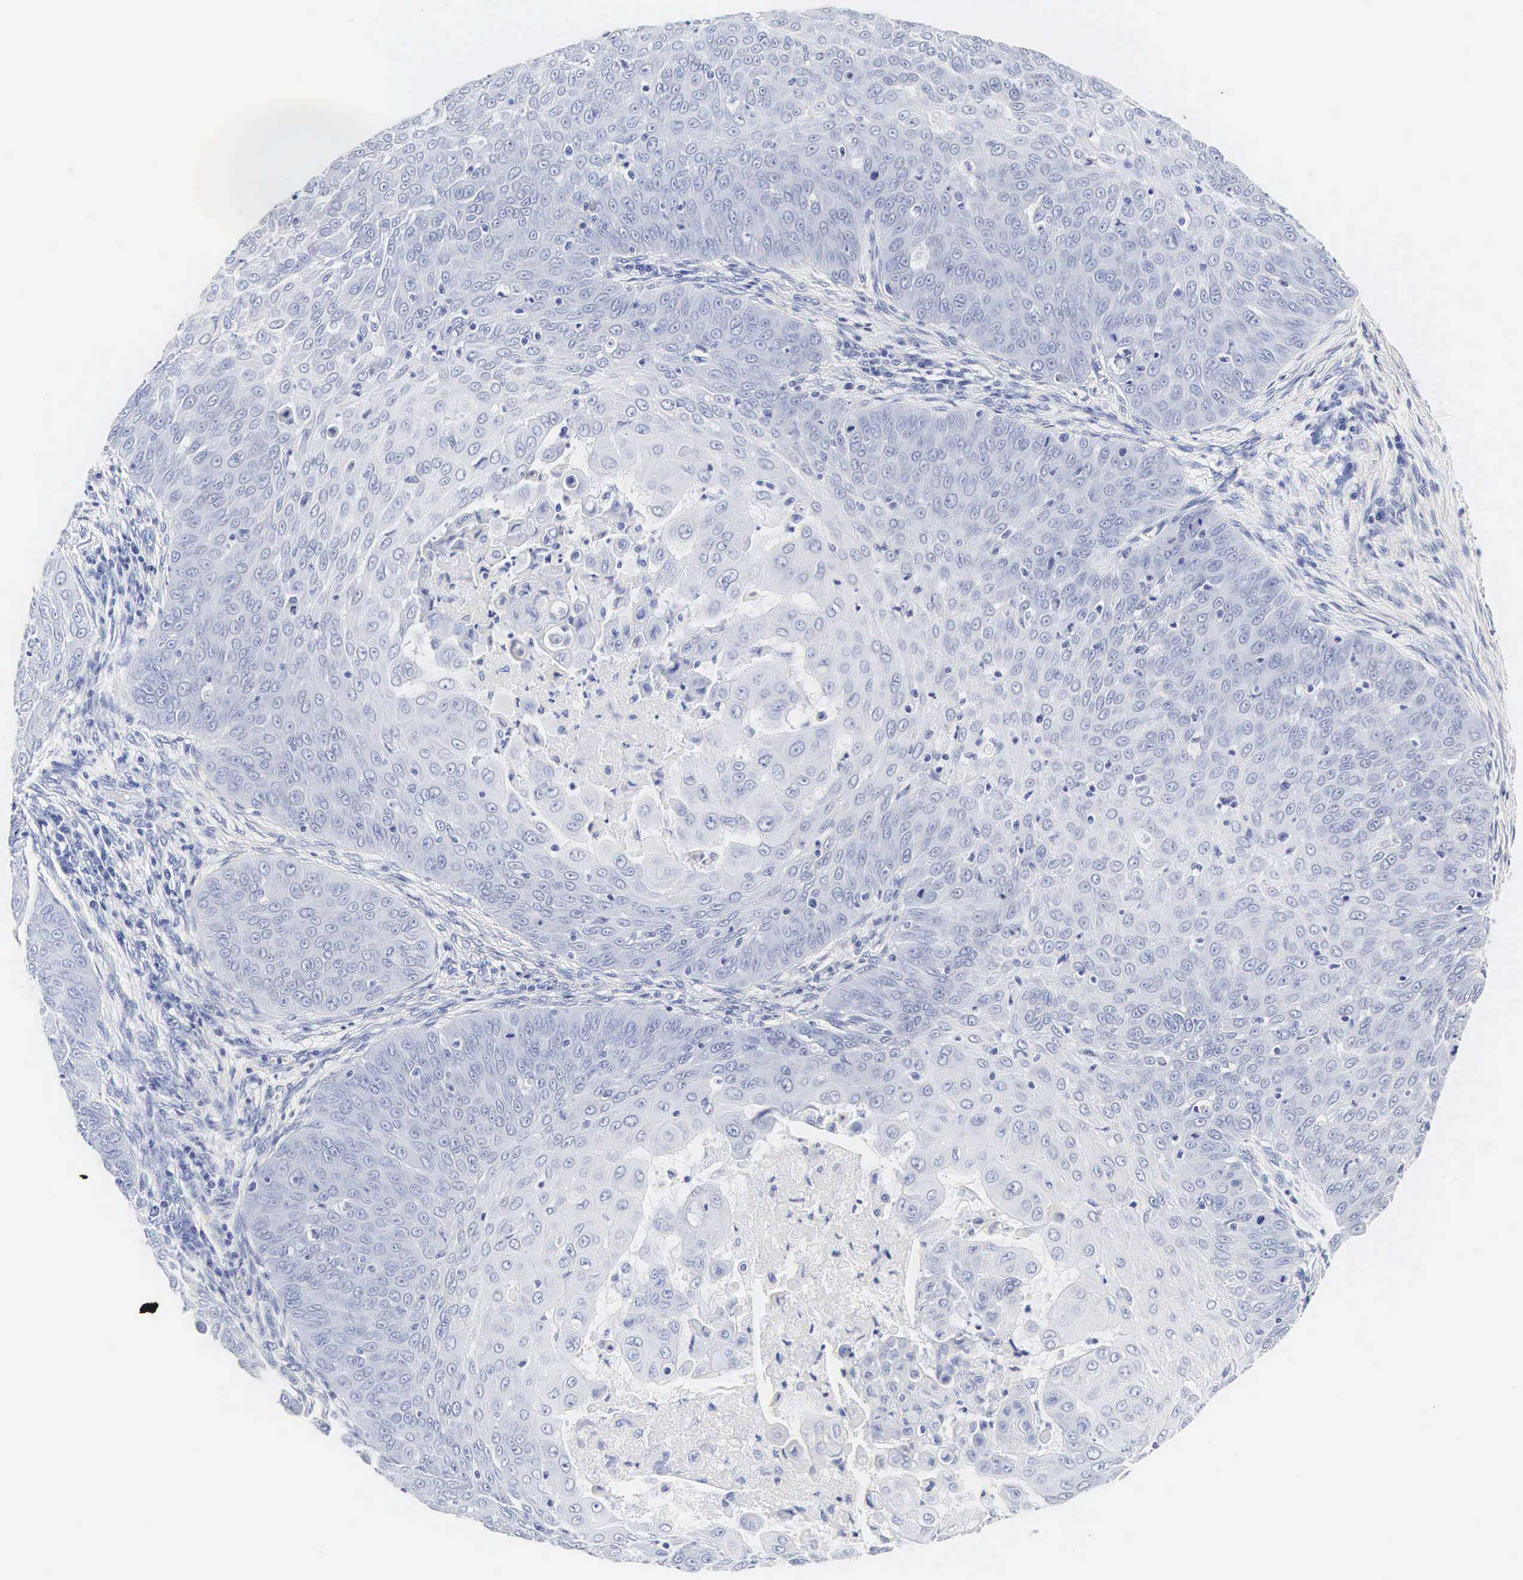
{"staining": {"intensity": "negative", "quantity": "none", "location": "none"}, "tissue": "skin cancer", "cell_type": "Tumor cells", "image_type": "cancer", "snomed": [{"axis": "morphology", "description": "Squamous cell carcinoma, NOS"}, {"axis": "topography", "description": "Skin"}], "caption": "Tumor cells show no significant protein expression in skin cancer.", "gene": "INS", "patient": {"sex": "male", "age": 82}}